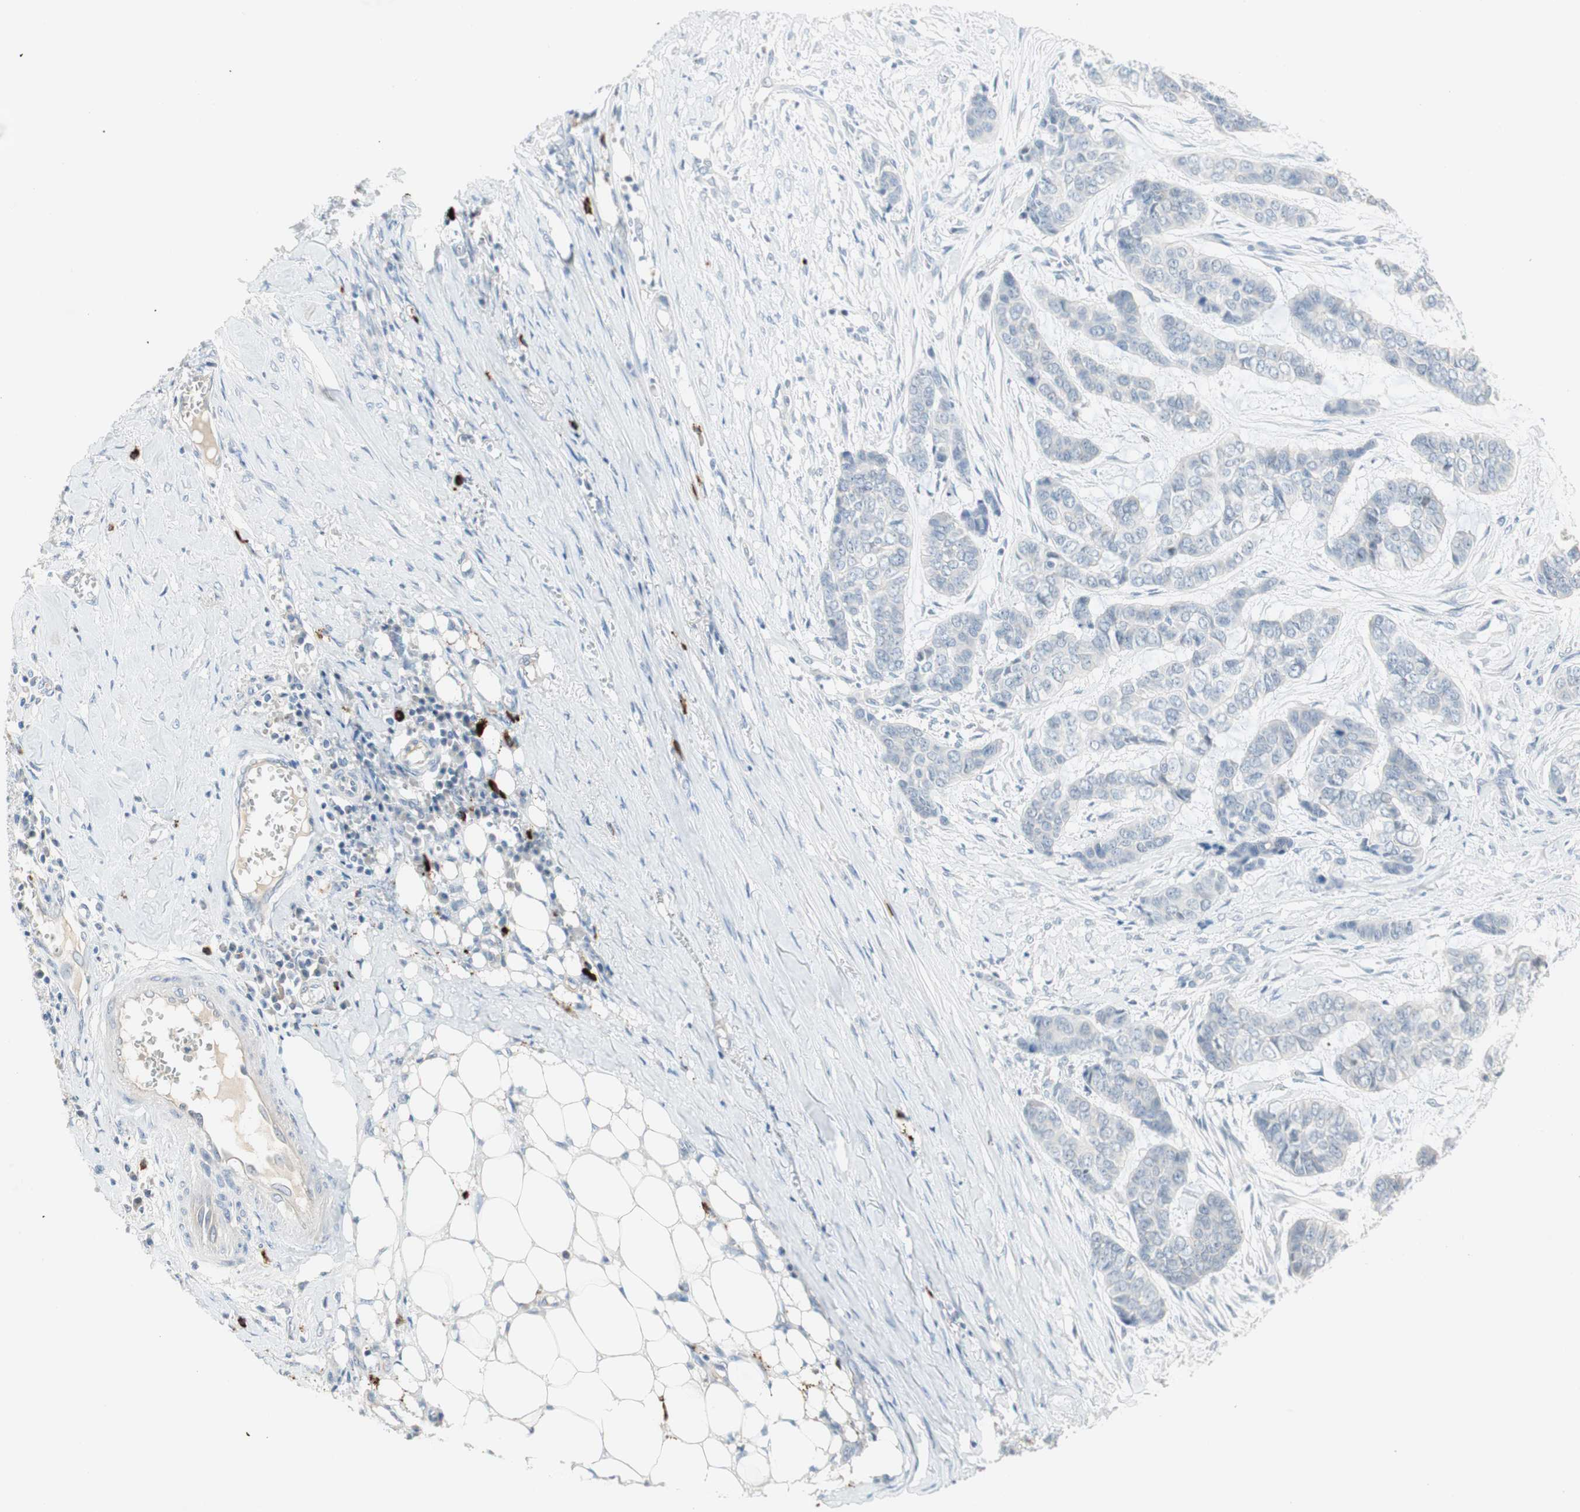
{"staining": {"intensity": "negative", "quantity": "none", "location": "none"}, "tissue": "skin cancer", "cell_type": "Tumor cells", "image_type": "cancer", "snomed": [{"axis": "morphology", "description": "Basal cell carcinoma"}, {"axis": "topography", "description": "Skin"}], "caption": "Immunohistochemistry micrograph of neoplastic tissue: human skin basal cell carcinoma stained with DAB (3,3'-diaminobenzidine) exhibits no significant protein expression in tumor cells.", "gene": "PDZK1", "patient": {"sex": "female", "age": 64}}